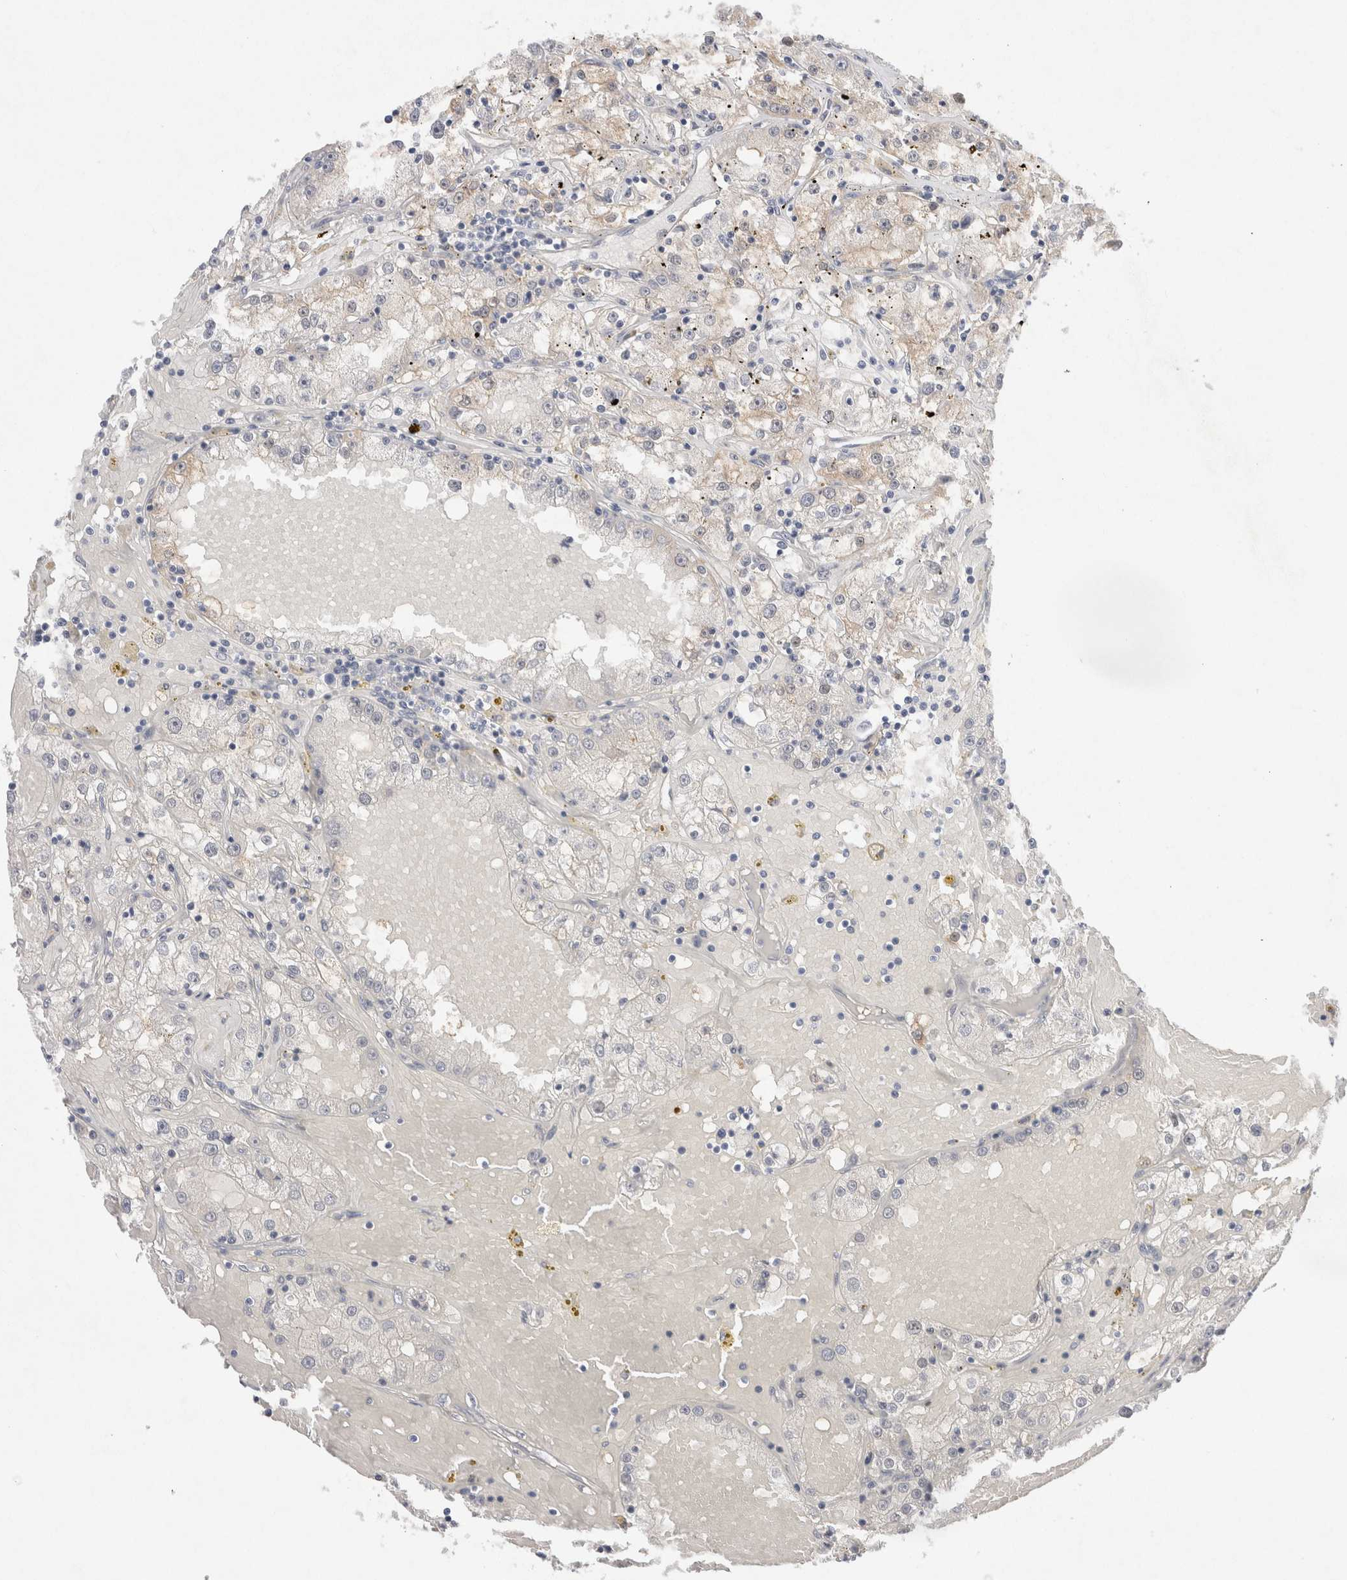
{"staining": {"intensity": "weak", "quantity": "<25%", "location": "cytoplasmic/membranous"}, "tissue": "renal cancer", "cell_type": "Tumor cells", "image_type": "cancer", "snomed": [{"axis": "morphology", "description": "Adenocarcinoma, NOS"}, {"axis": "topography", "description": "Kidney"}], "caption": "This is an immunohistochemistry histopathology image of renal cancer (adenocarcinoma). There is no positivity in tumor cells.", "gene": "WIPF2", "patient": {"sex": "male", "age": 56}}